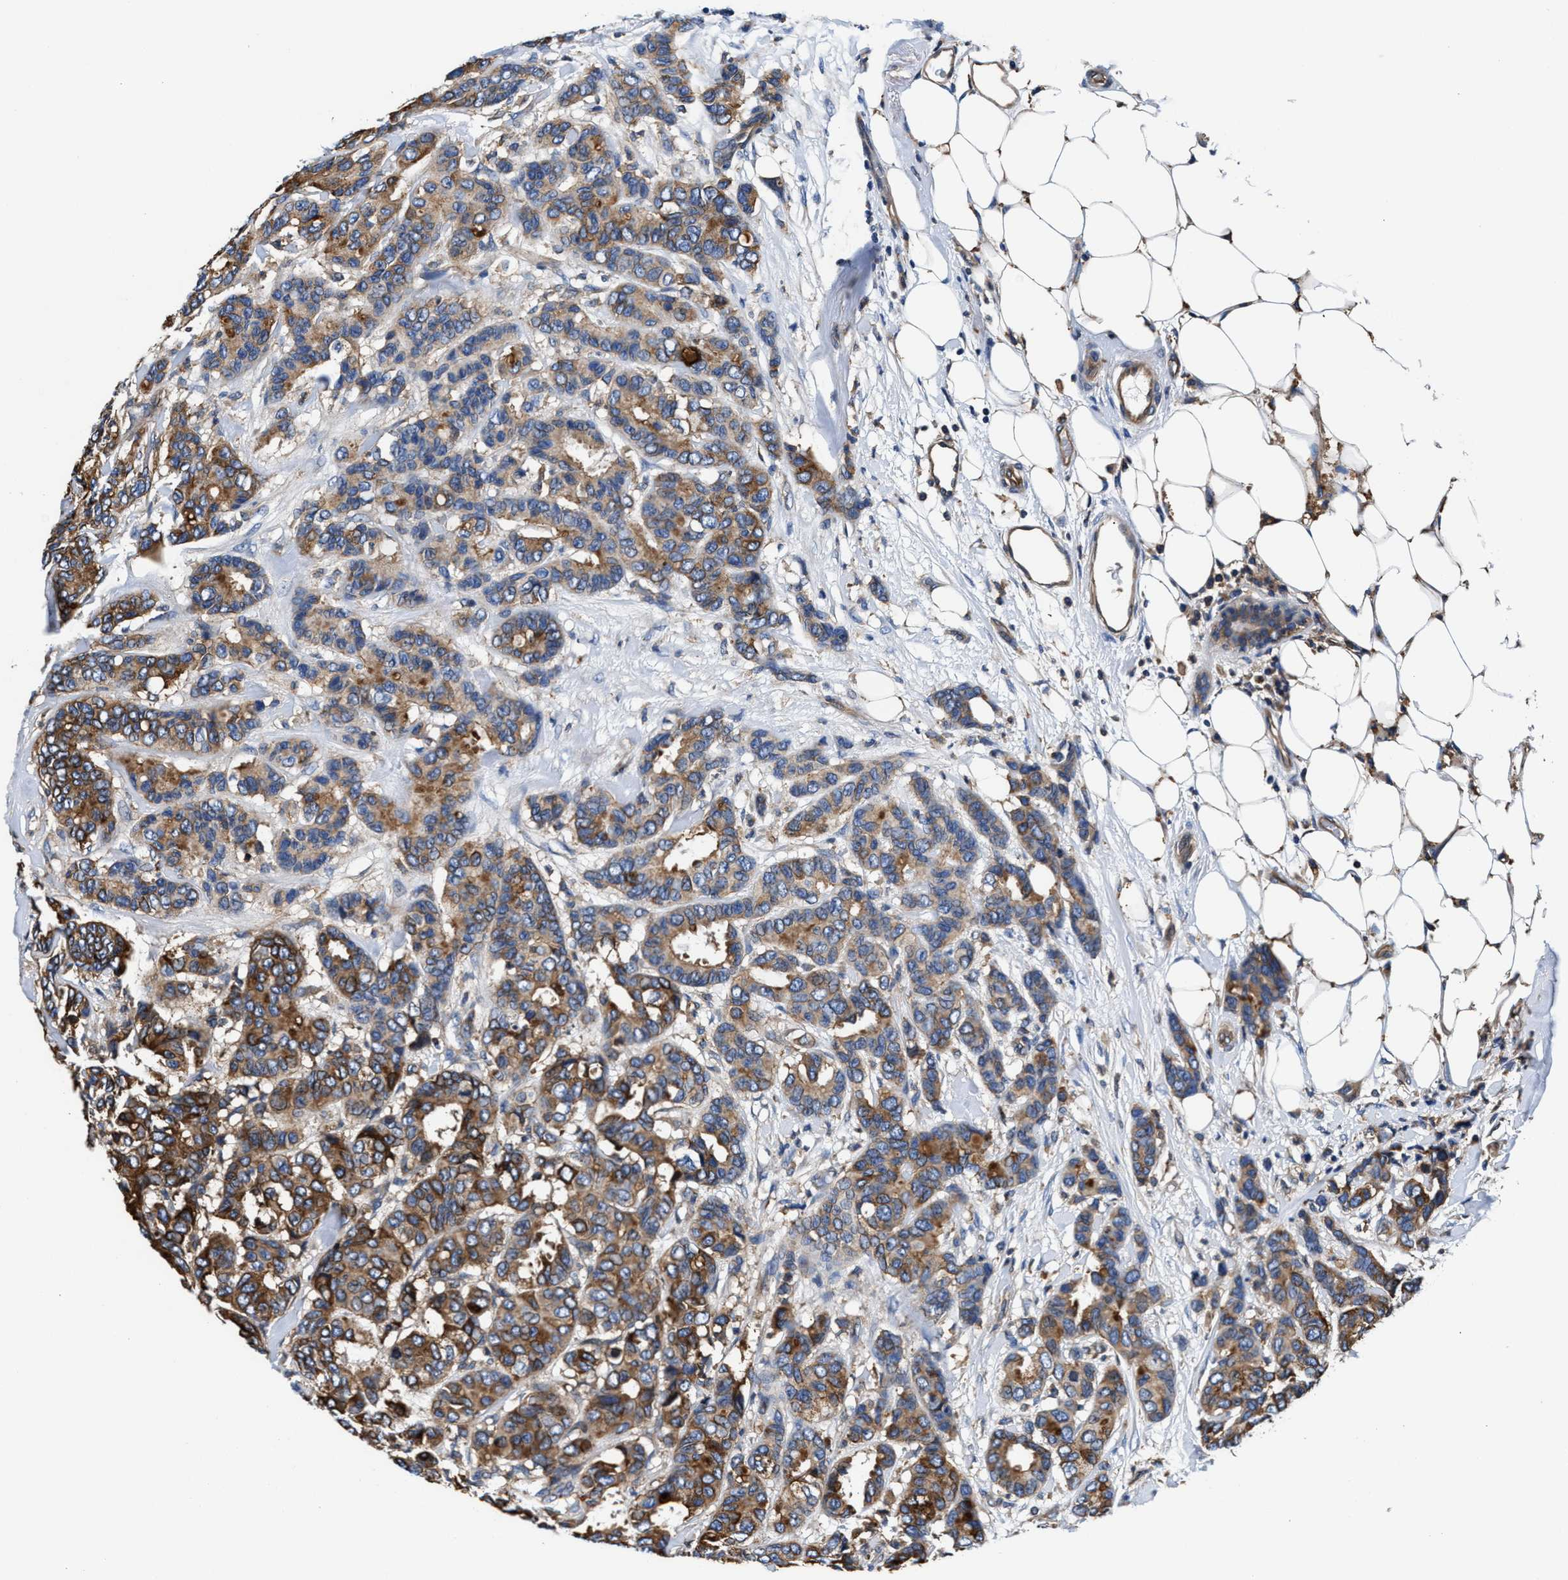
{"staining": {"intensity": "moderate", "quantity": ">75%", "location": "cytoplasmic/membranous"}, "tissue": "breast cancer", "cell_type": "Tumor cells", "image_type": "cancer", "snomed": [{"axis": "morphology", "description": "Duct carcinoma"}, {"axis": "topography", "description": "Breast"}], "caption": "Tumor cells show moderate cytoplasmic/membranous positivity in approximately >75% of cells in infiltrating ductal carcinoma (breast).", "gene": "PPP1R9B", "patient": {"sex": "female", "age": 87}}